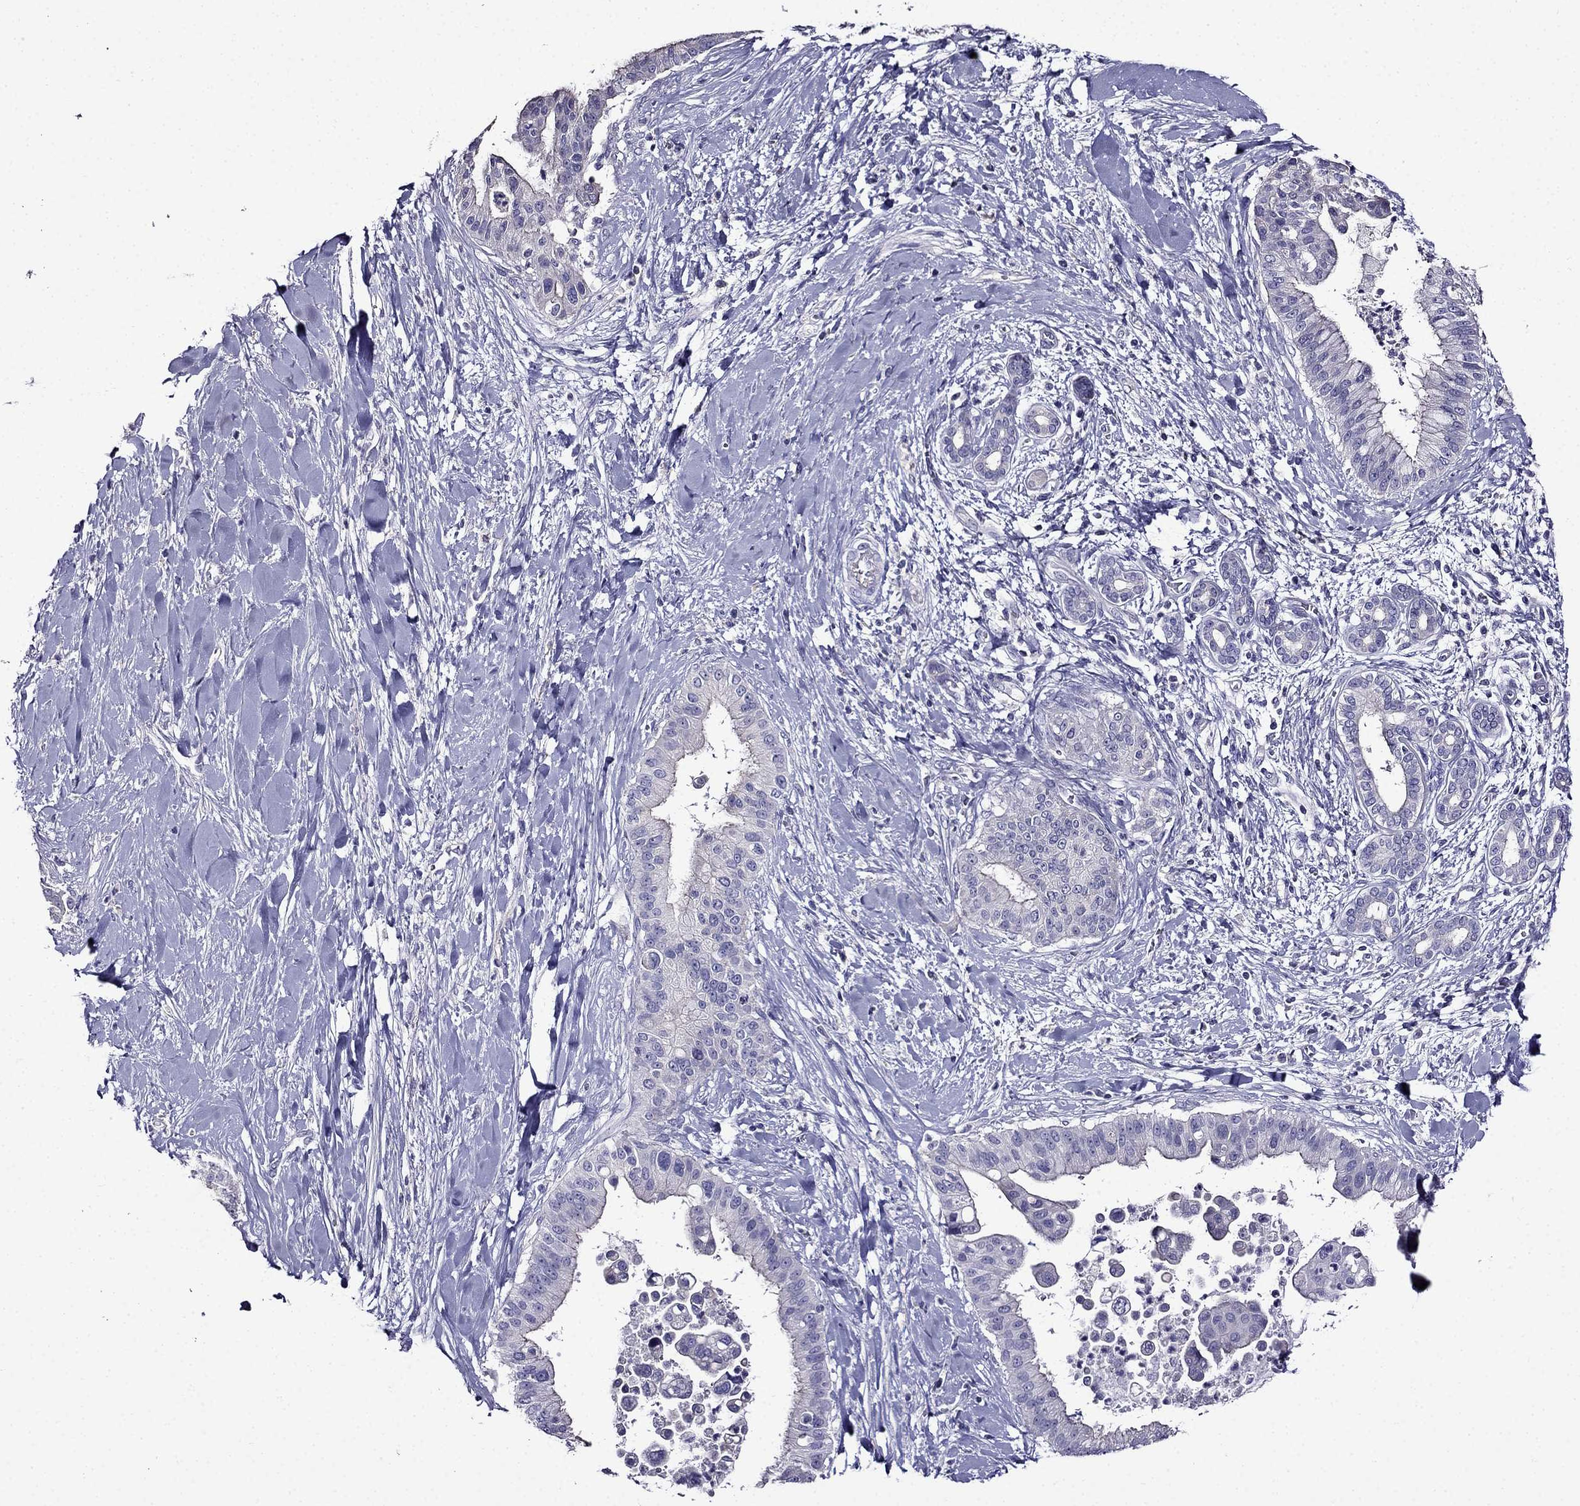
{"staining": {"intensity": "negative", "quantity": "none", "location": "none"}, "tissue": "liver cancer", "cell_type": "Tumor cells", "image_type": "cancer", "snomed": [{"axis": "morphology", "description": "Cholangiocarcinoma"}, {"axis": "topography", "description": "Liver"}], "caption": "Liver cholangiocarcinoma was stained to show a protein in brown. There is no significant expression in tumor cells. (Stains: DAB (3,3'-diaminobenzidine) IHC with hematoxylin counter stain, Microscopy: brightfield microscopy at high magnification).", "gene": "TMEM266", "patient": {"sex": "female", "age": 54}}